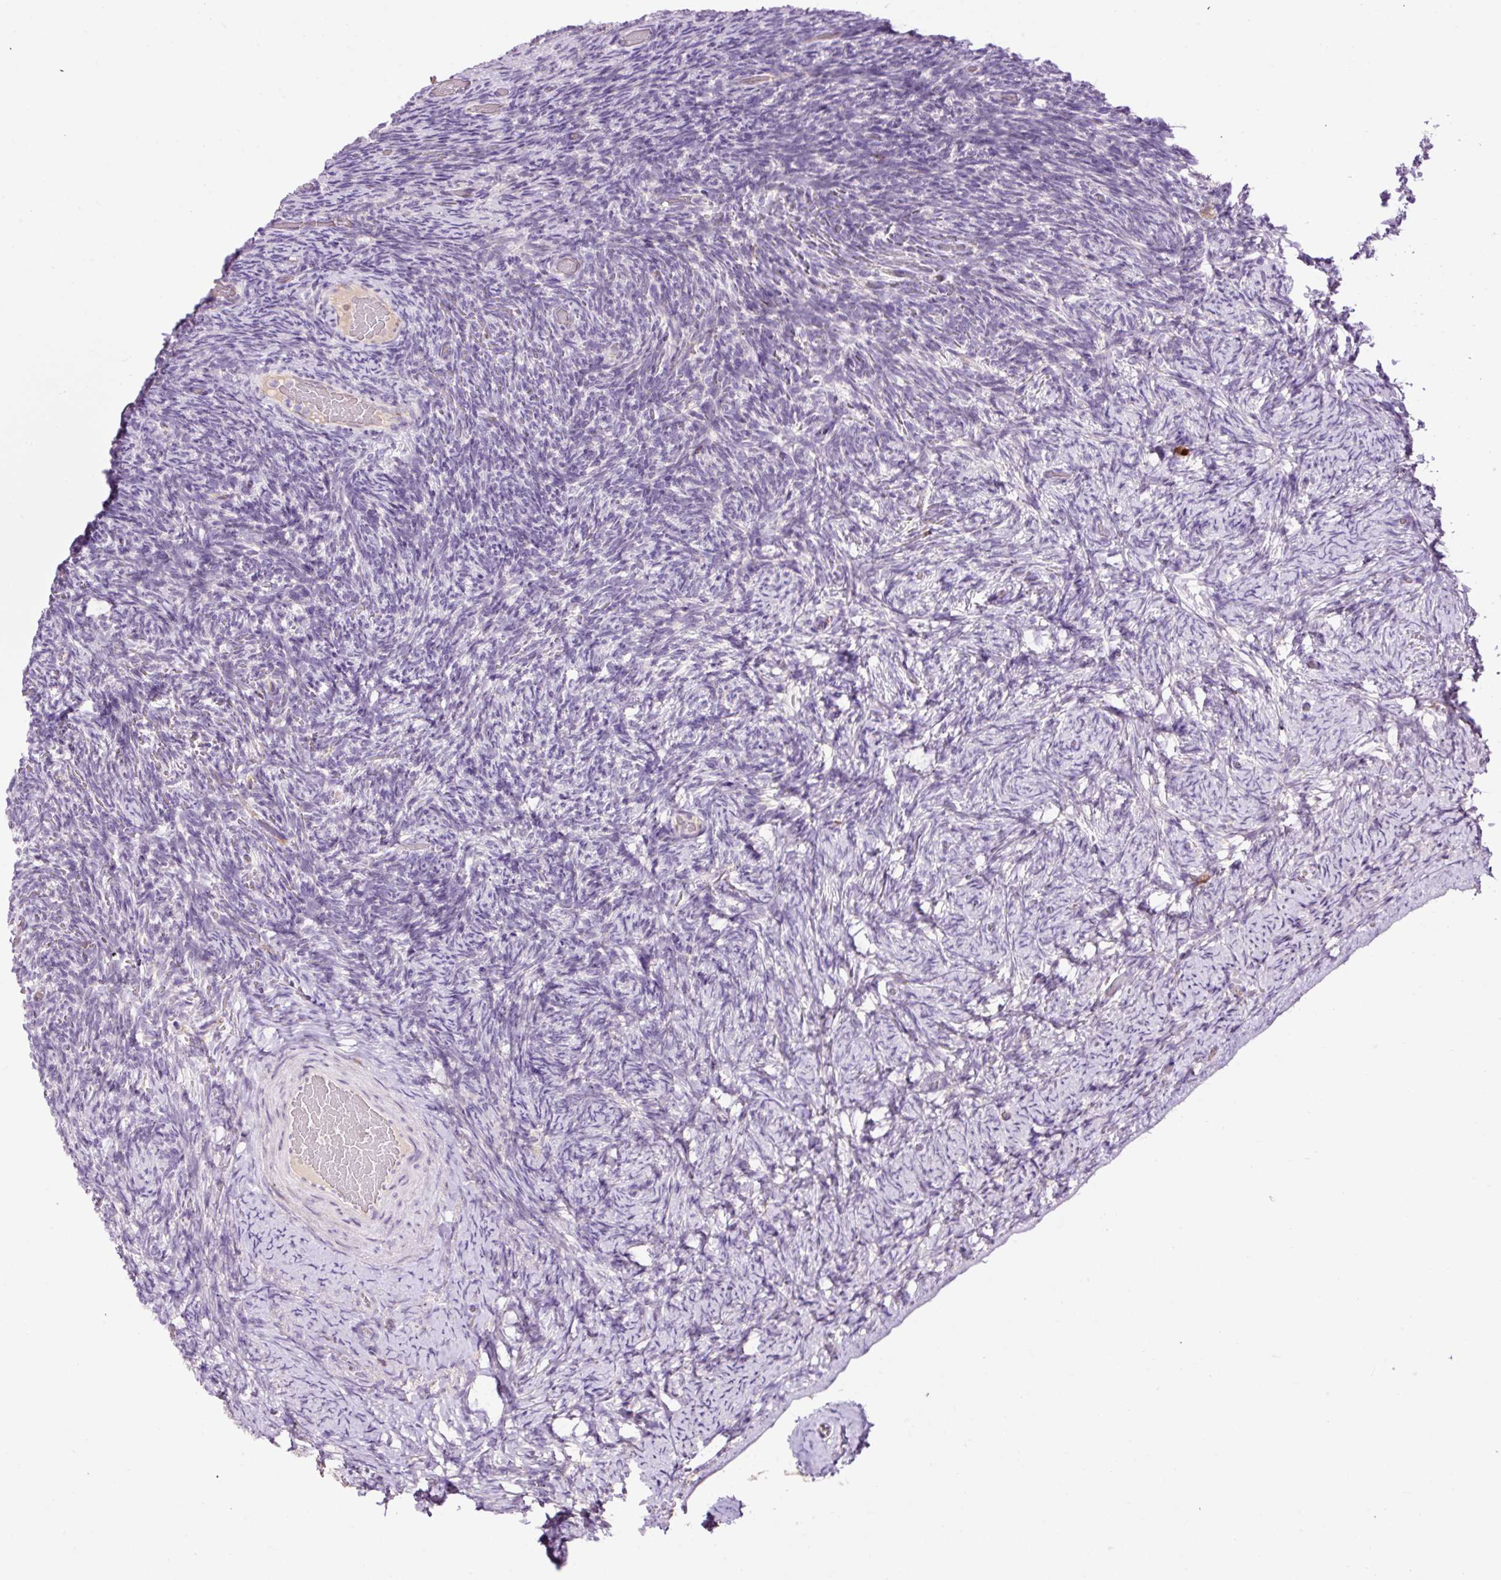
{"staining": {"intensity": "negative", "quantity": "none", "location": "none"}, "tissue": "ovary", "cell_type": "Ovarian stroma cells", "image_type": "normal", "snomed": [{"axis": "morphology", "description": "Normal tissue, NOS"}, {"axis": "topography", "description": "Ovary"}], "caption": "High power microscopy image of an immunohistochemistry histopathology image of unremarkable ovary, revealing no significant positivity in ovarian stroma cells. Brightfield microscopy of immunohistochemistry (IHC) stained with DAB (3,3'-diaminobenzidine) (brown) and hematoxylin (blue), captured at high magnification.", "gene": "CD83", "patient": {"sex": "female", "age": 34}}